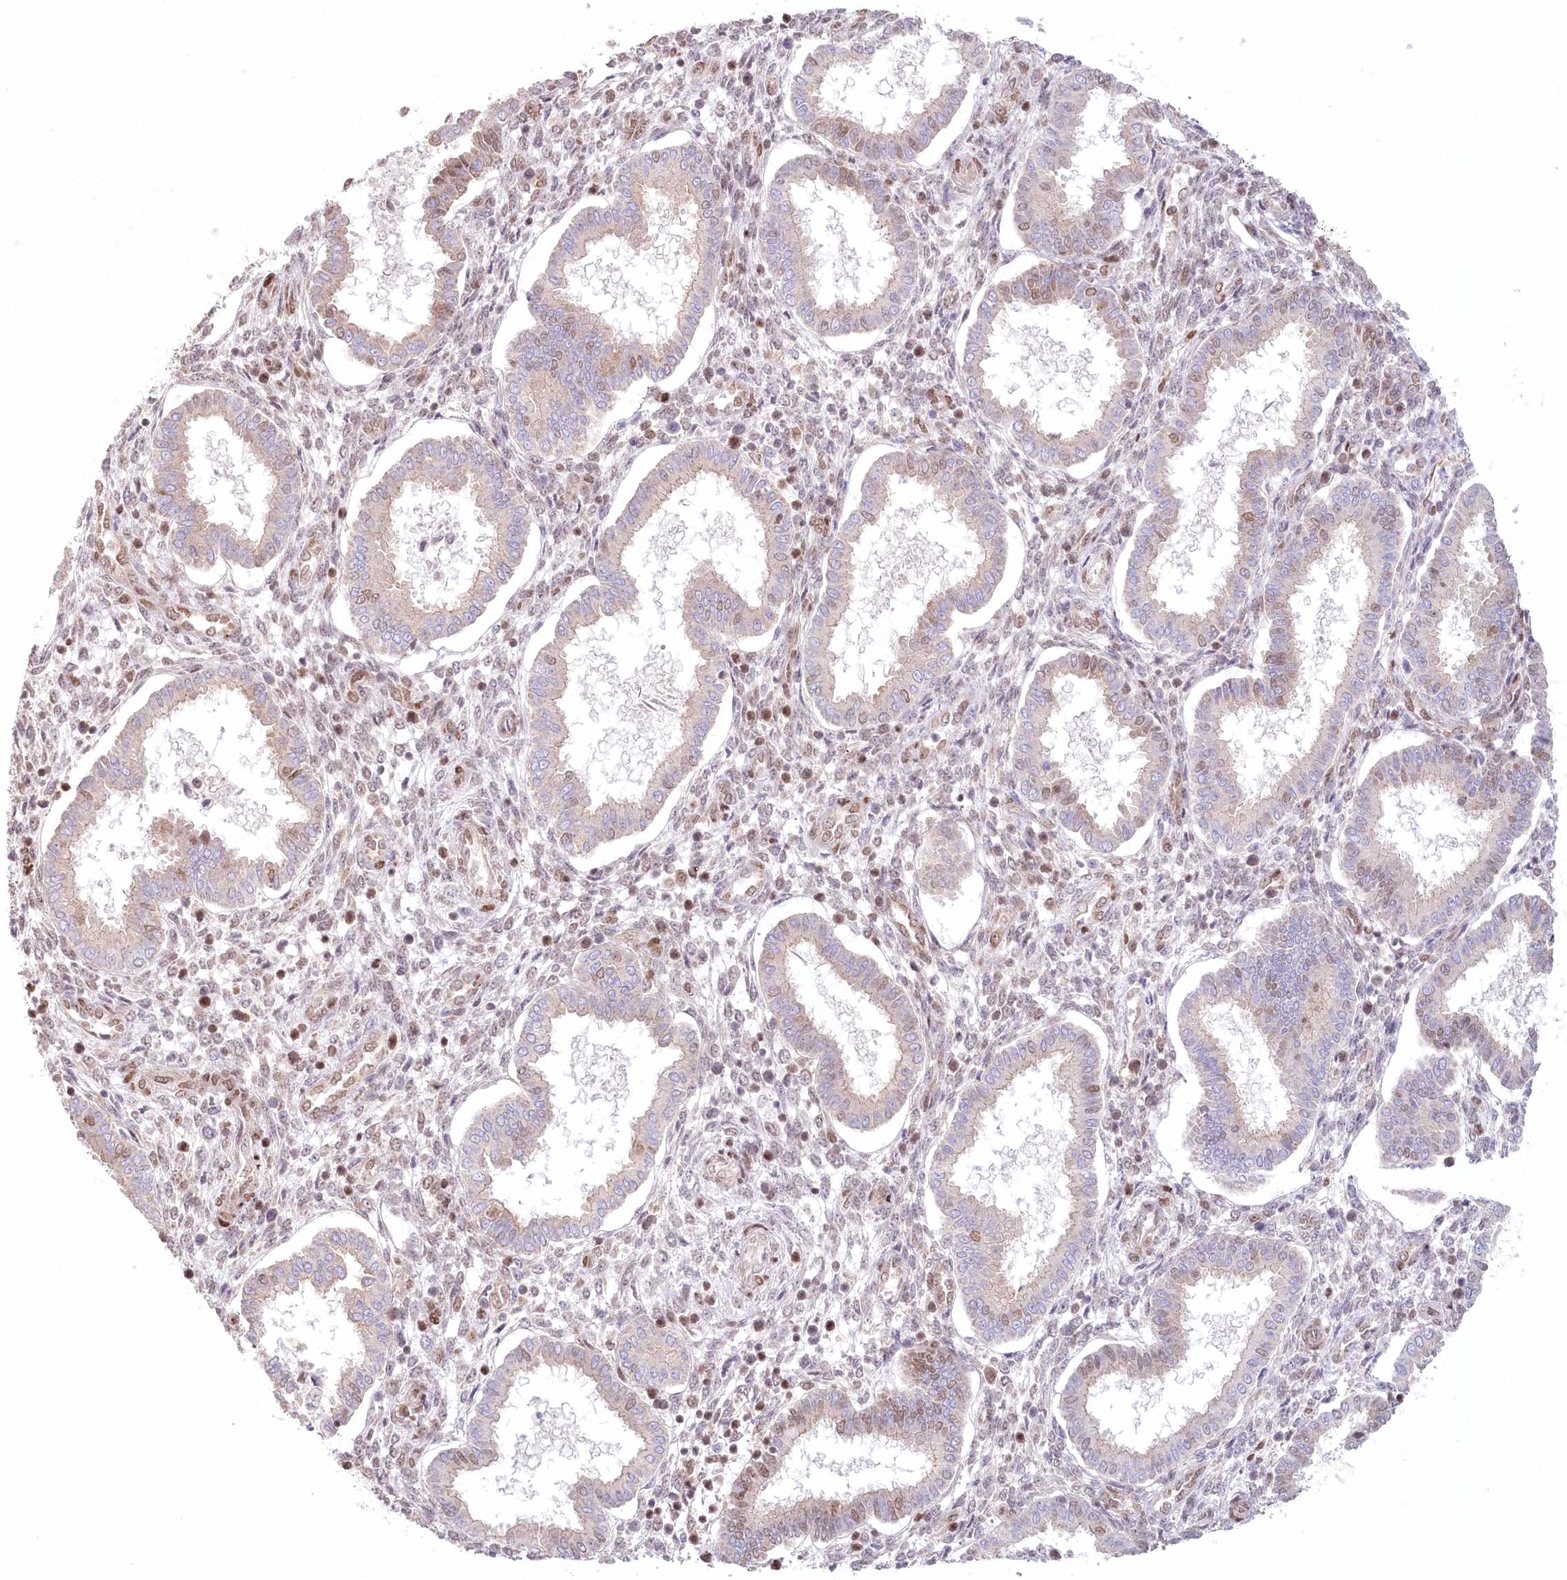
{"staining": {"intensity": "moderate", "quantity": "25%-75%", "location": "nuclear"}, "tissue": "endometrium", "cell_type": "Cells in endometrial stroma", "image_type": "normal", "snomed": [{"axis": "morphology", "description": "Normal tissue, NOS"}, {"axis": "topography", "description": "Endometrium"}], "caption": "Protein staining of normal endometrium exhibits moderate nuclear positivity in approximately 25%-75% of cells in endometrial stroma.", "gene": "PYURF", "patient": {"sex": "female", "age": 24}}